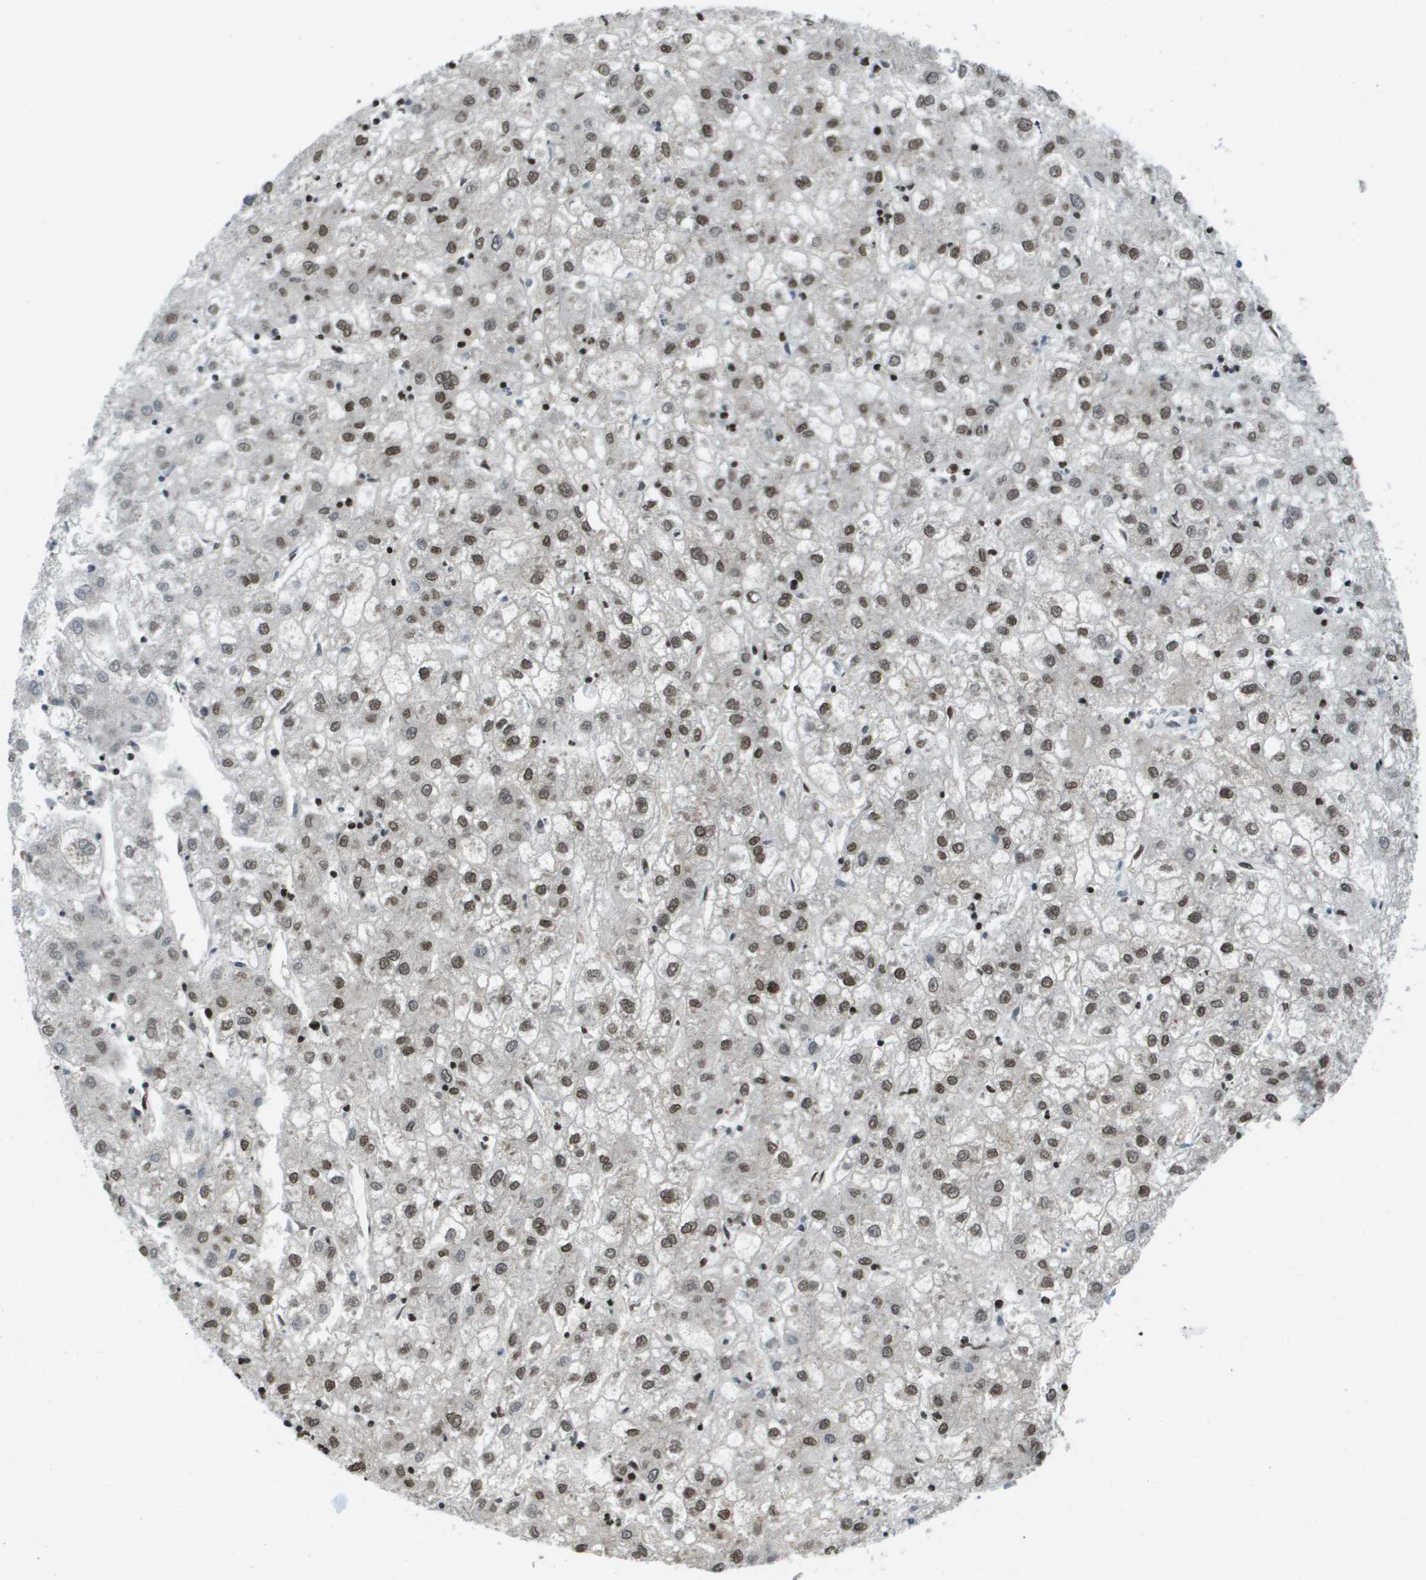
{"staining": {"intensity": "moderate", "quantity": ">75%", "location": "nuclear"}, "tissue": "liver cancer", "cell_type": "Tumor cells", "image_type": "cancer", "snomed": [{"axis": "morphology", "description": "Carcinoma, Hepatocellular, NOS"}, {"axis": "topography", "description": "Liver"}], "caption": "Immunohistochemistry (IHC) (DAB (3,3'-diaminobenzidine)) staining of liver cancer exhibits moderate nuclear protein expression in about >75% of tumor cells. (Stains: DAB (3,3'-diaminobenzidine) in brown, nuclei in blue, Microscopy: brightfield microscopy at high magnification).", "gene": "GLYR1", "patient": {"sex": "male", "age": 72}}